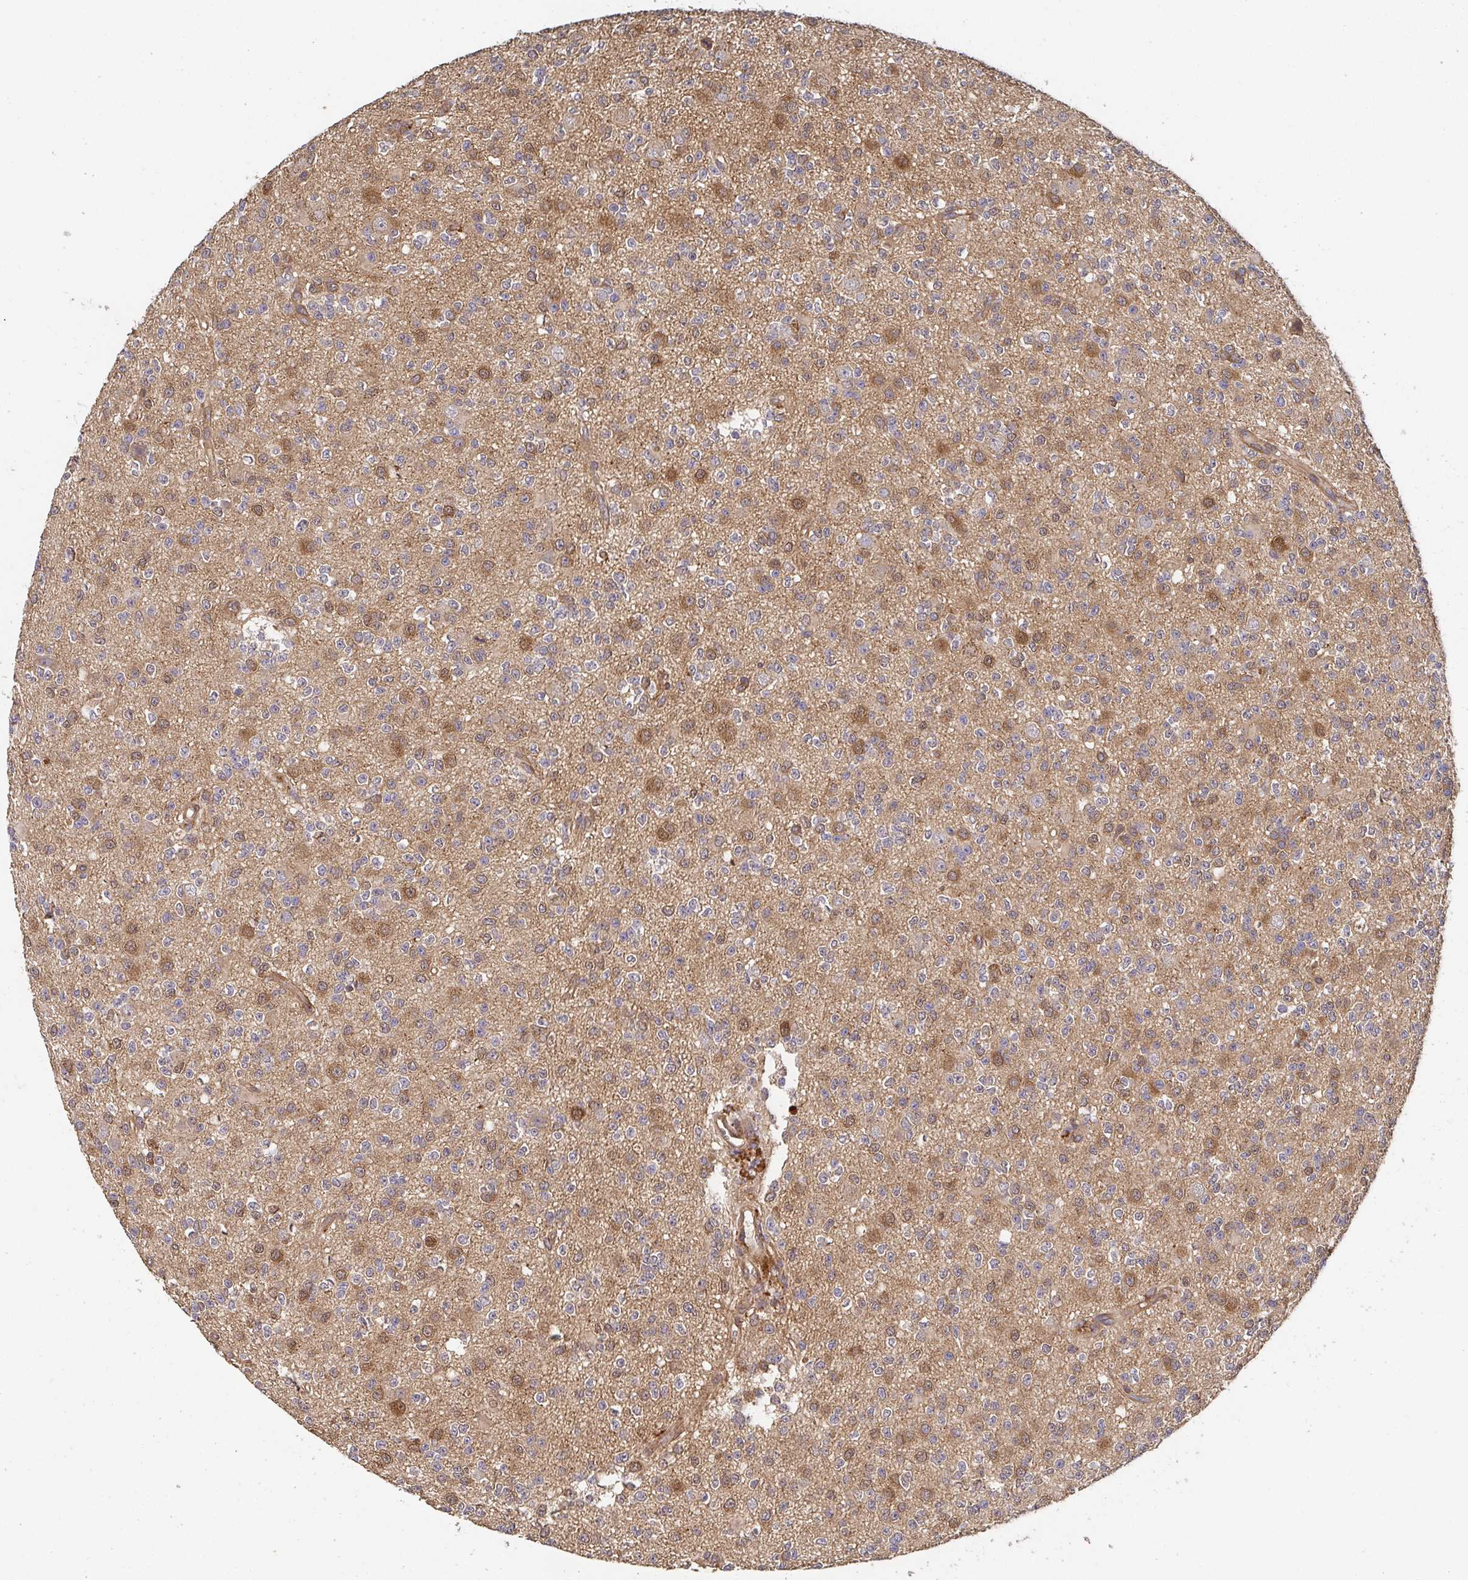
{"staining": {"intensity": "moderate", "quantity": "25%-75%", "location": "cytoplasmic/membranous"}, "tissue": "glioma", "cell_type": "Tumor cells", "image_type": "cancer", "snomed": [{"axis": "morphology", "description": "Glioma, malignant, High grade"}, {"axis": "topography", "description": "Brain"}], "caption": "There is medium levels of moderate cytoplasmic/membranous expression in tumor cells of glioma, as demonstrated by immunohistochemical staining (brown color).", "gene": "APBB1", "patient": {"sex": "male", "age": 36}}